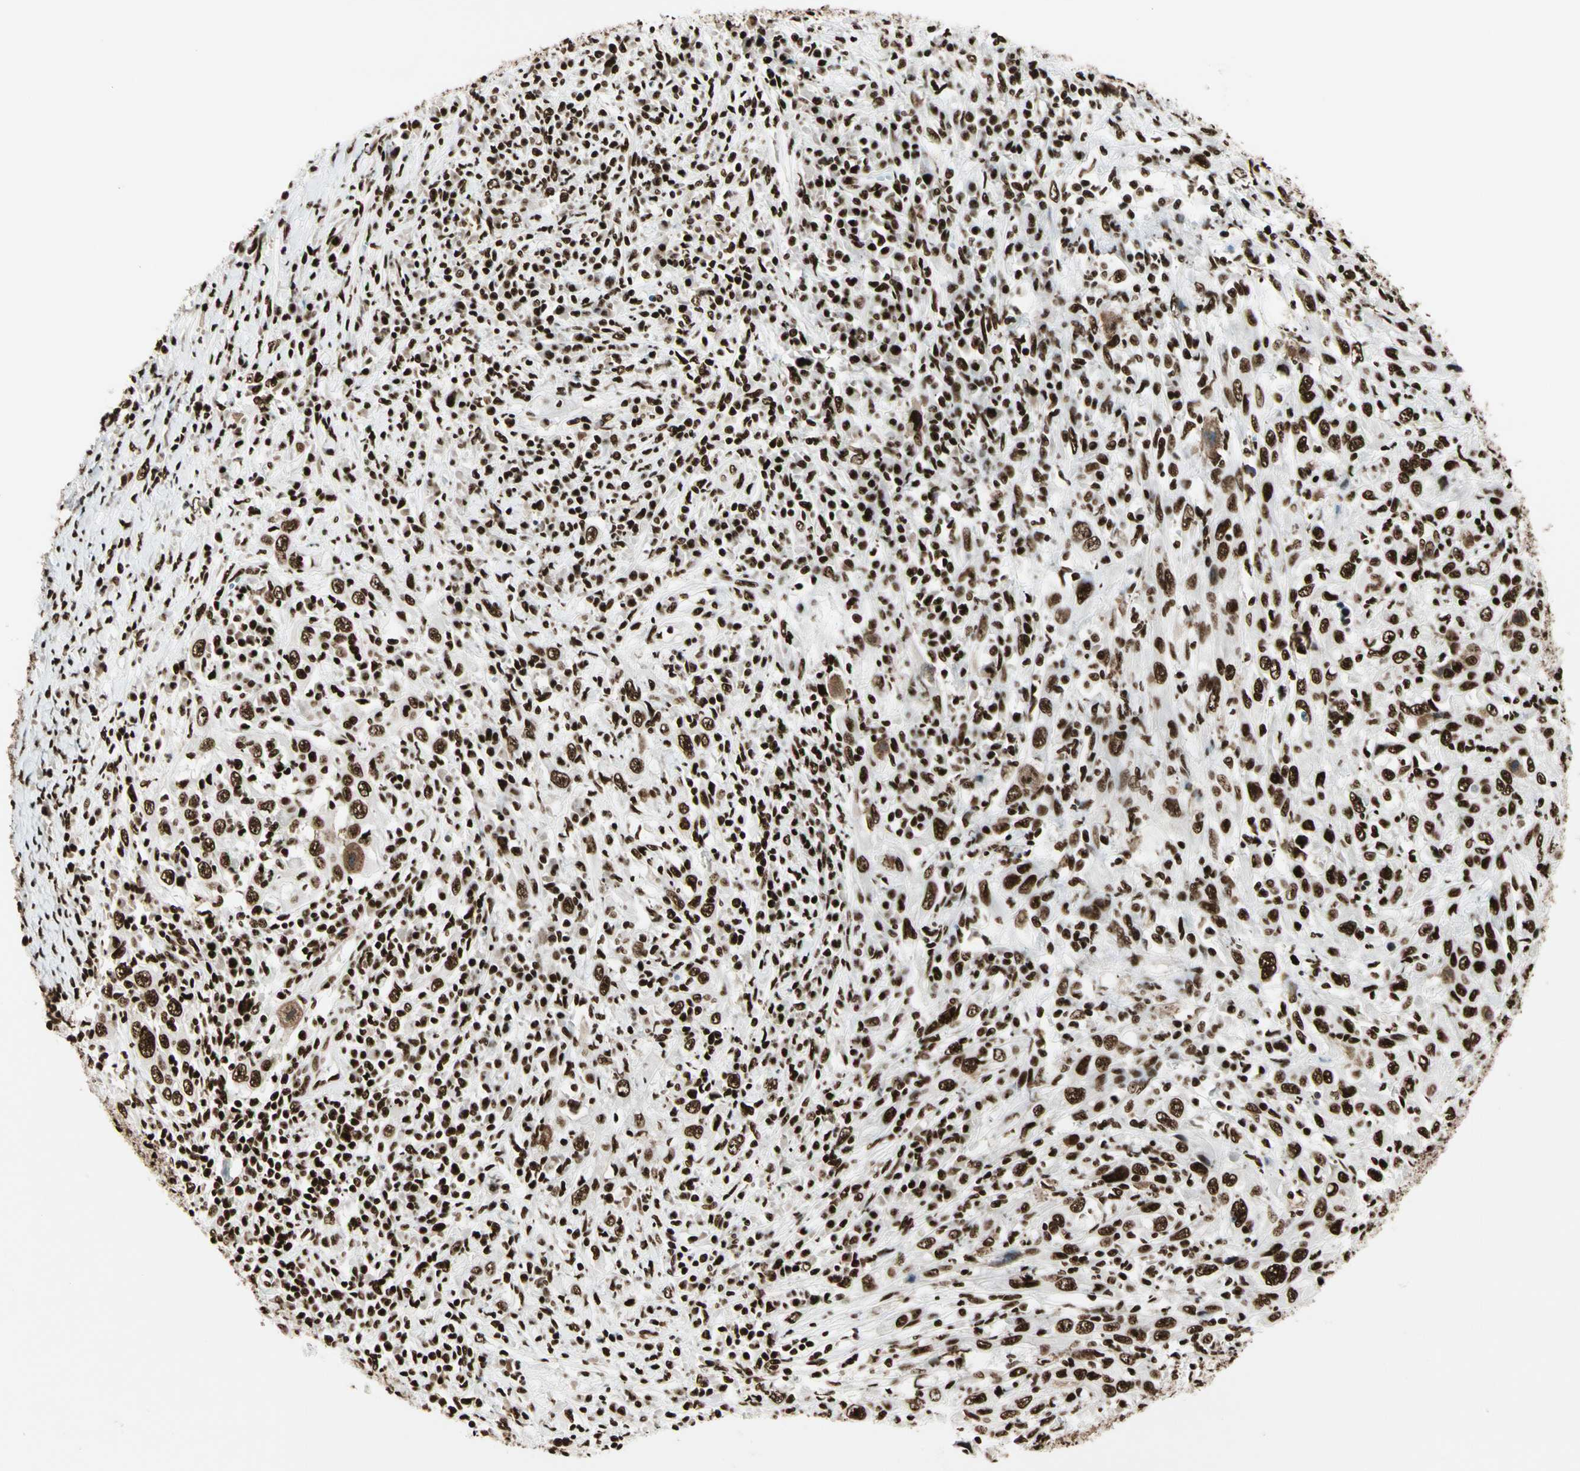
{"staining": {"intensity": "strong", "quantity": ">75%", "location": "nuclear"}, "tissue": "cervical cancer", "cell_type": "Tumor cells", "image_type": "cancer", "snomed": [{"axis": "morphology", "description": "Squamous cell carcinoma, NOS"}, {"axis": "topography", "description": "Cervix"}], "caption": "Squamous cell carcinoma (cervical) stained with a brown dye shows strong nuclear positive expression in about >75% of tumor cells.", "gene": "CCAR1", "patient": {"sex": "female", "age": 46}}